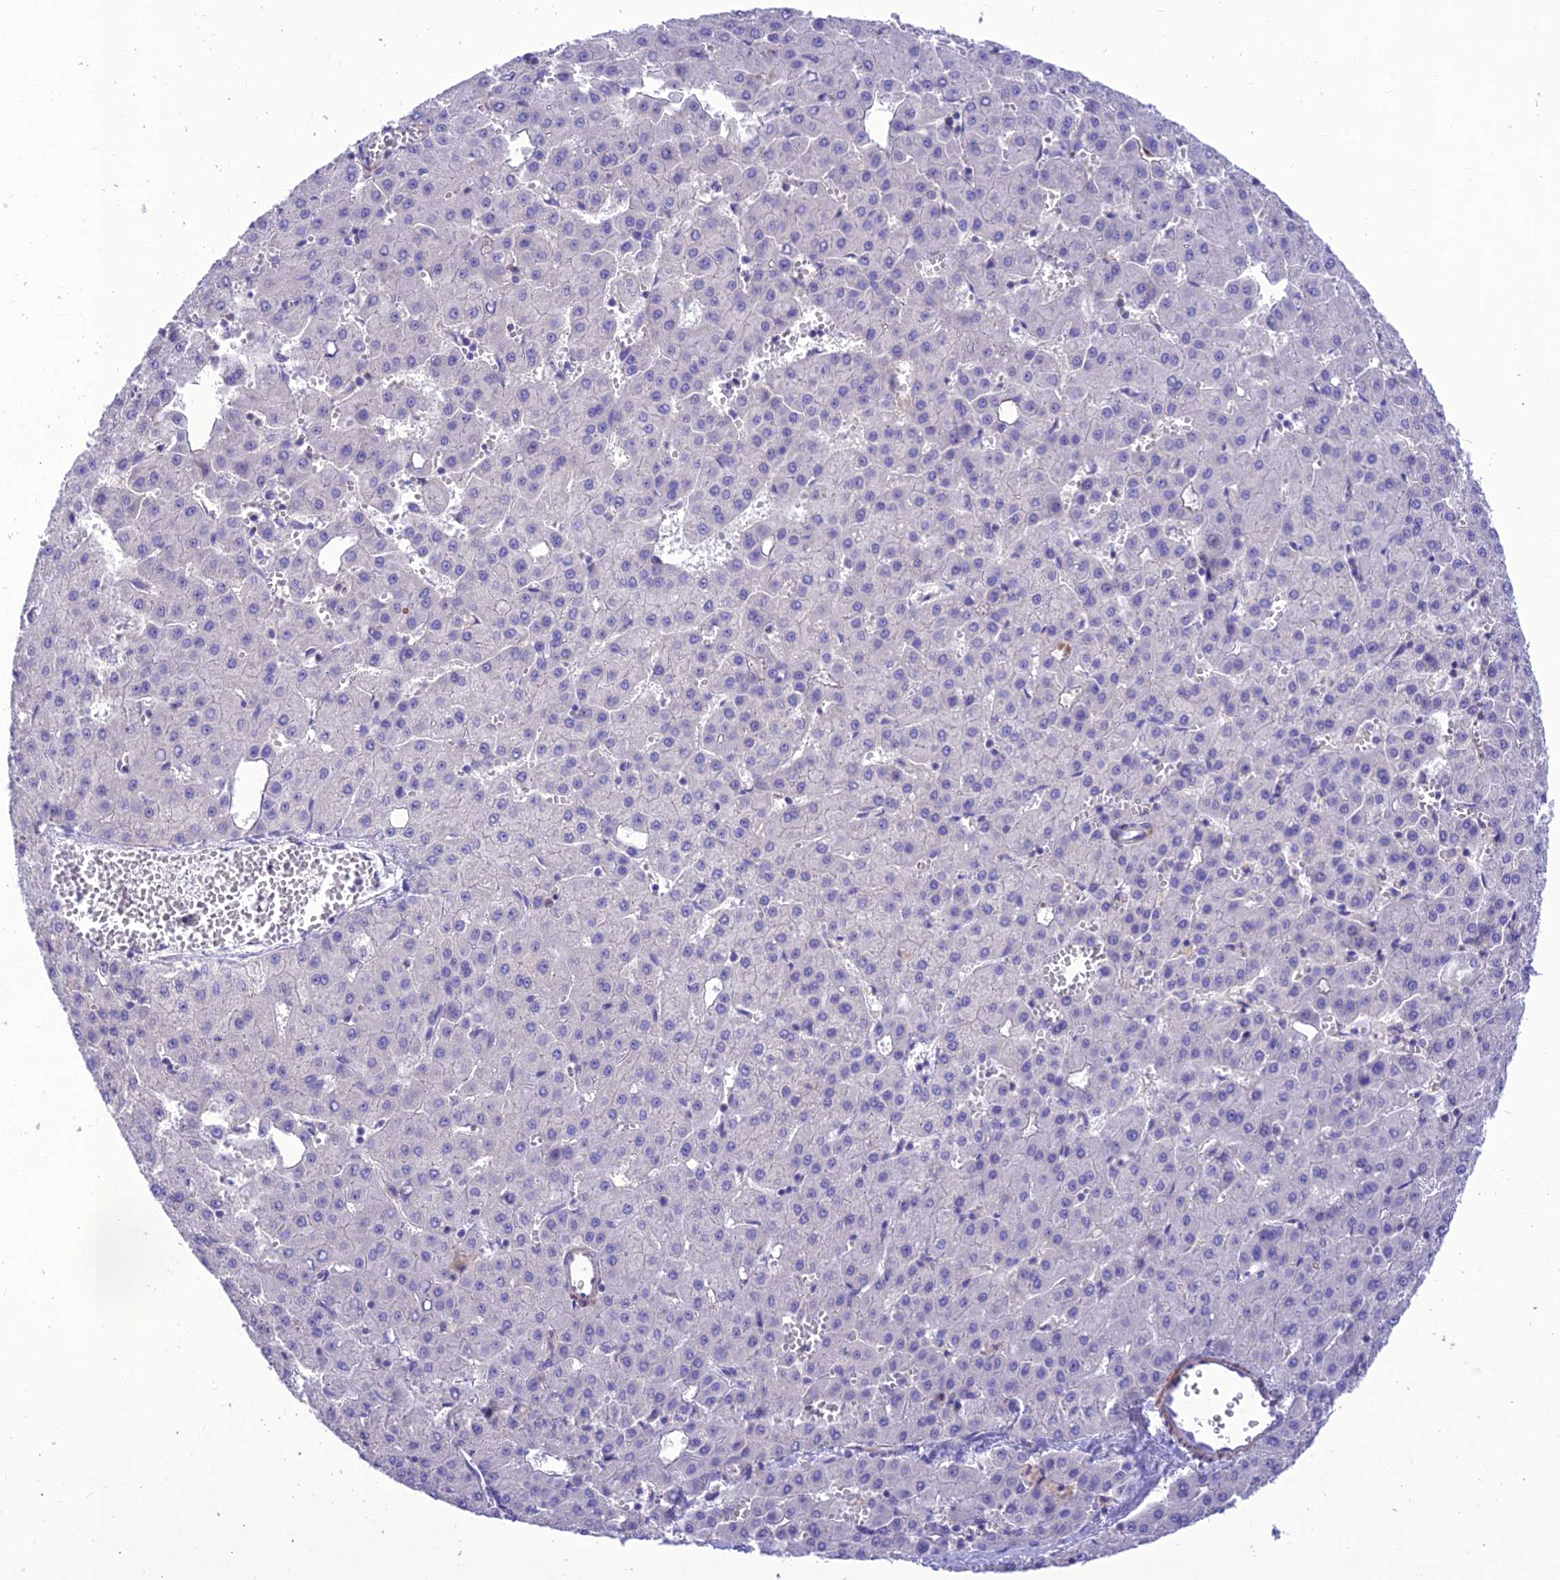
{"staining": {"intensity": "negative", "quantity": "none", "location": "none"}, "tissue": "liver cancer", "cell_type": "Tumor cells", "image_type": "cancer", "snomed": [{"axis": "morphology", "description": "Carcinoma, Hepatocellular, NOS"}, {"axis": "topography", "description": "Liver"}], "caption": "The image exhibits no staining of tumor cells in liver cancer (hepatocellular carcinoma).", "gene": "TEKT3", "patient": {"sex": "male", "age": 47}}